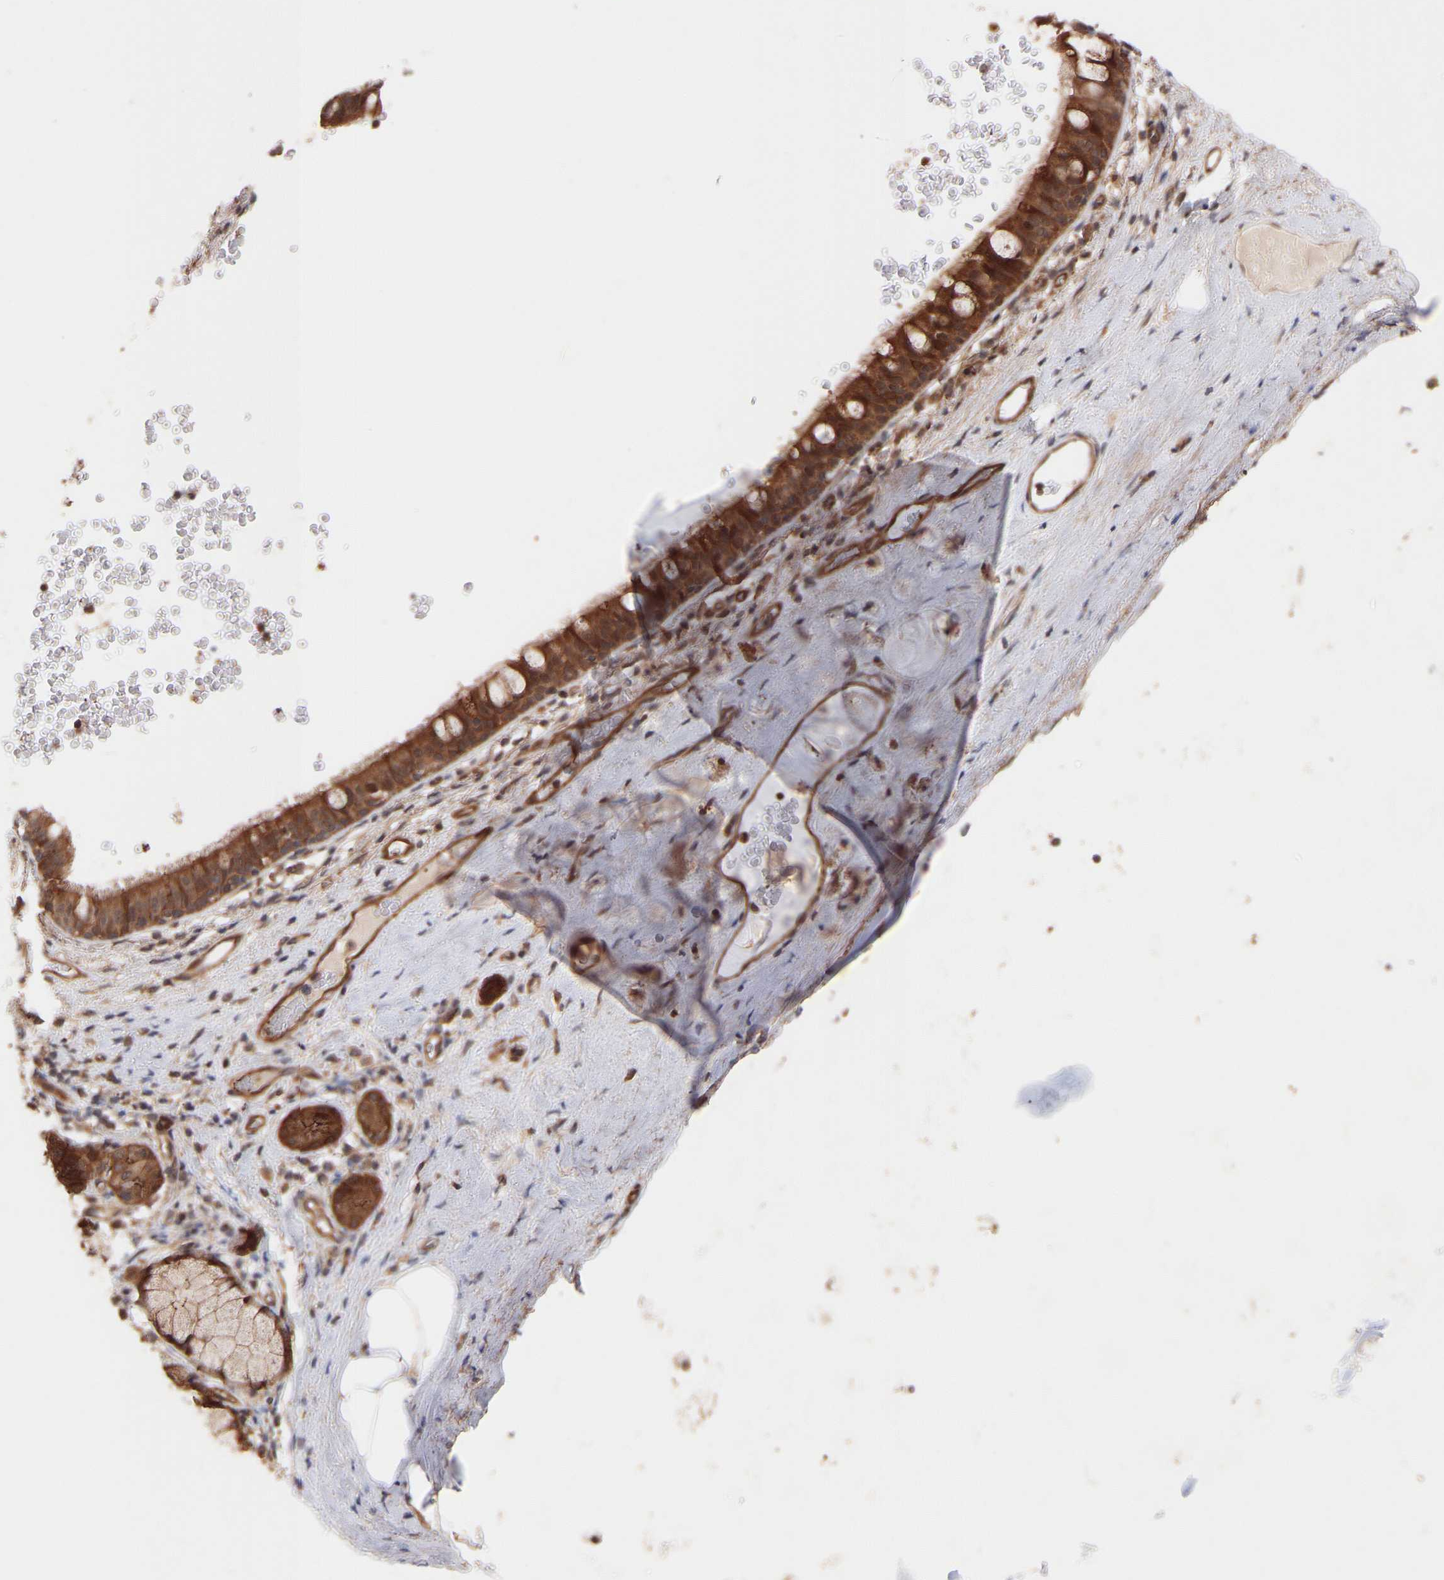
{"staining": {"intensity": "strong", "quantity": ">75%", "location": "cytoplasmic/membranous"}, "tissue": "bronchus", "cell_type": "Respiratory epithelial cells", "image_type": "normal", "snomed": [{"axis": "morphology", "description": "Normal tissue, NOS"}, {"axis": "morphology", "description": "Inflammation, NOS"}, {"axis": "topography", "description": "Cartilage tissue"}, {"axis": "topography", "description": "Bronchus"}], "caption": "A brown stain highlights strong cytoplasmic/membranous positivity of a protein in respiratory epithelial cells of unremarkable bronchus.", "gene": "PDLIM5", "patient": {"sex": "male", "age": 77}}